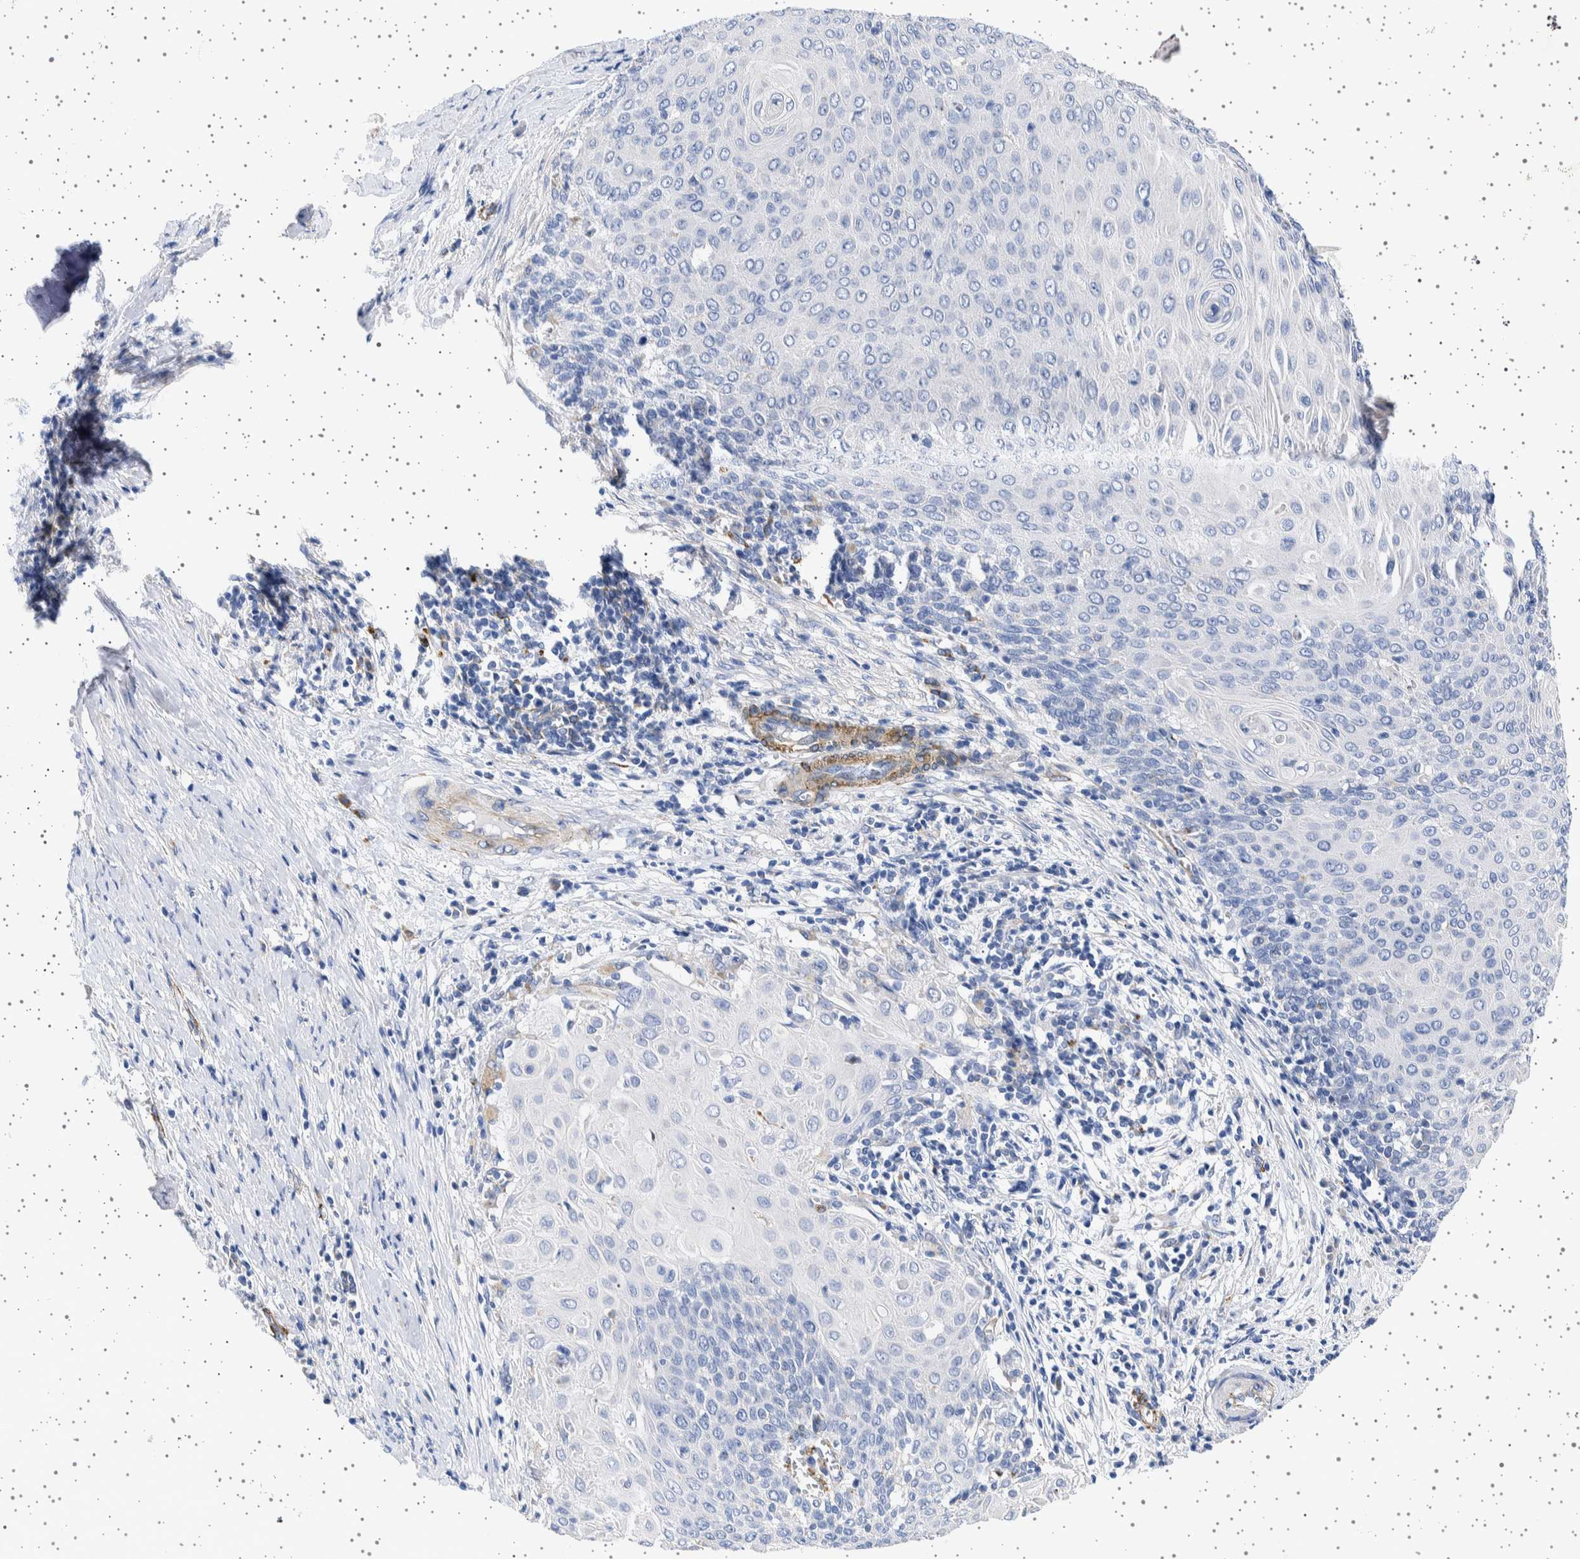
{"staining": {"intensity": "negative", "quantity": "none", "location": "none"}, "tissue": "cervical cancer", "cell_type": "Tumor cells", "image_type": "cancer", "snomed": [{"axis": "morphology", "description": "Squamous cell carcinoma, NOS"}, {"axis": "topography", "description": "Cervix"}], "caption": "The immunohistochemistry micrograph has no significant expression in tumor cells of cervical cancer tissue.", "gene": "SEPTIN4", "patient": {"sex": "female", "age": 39}}